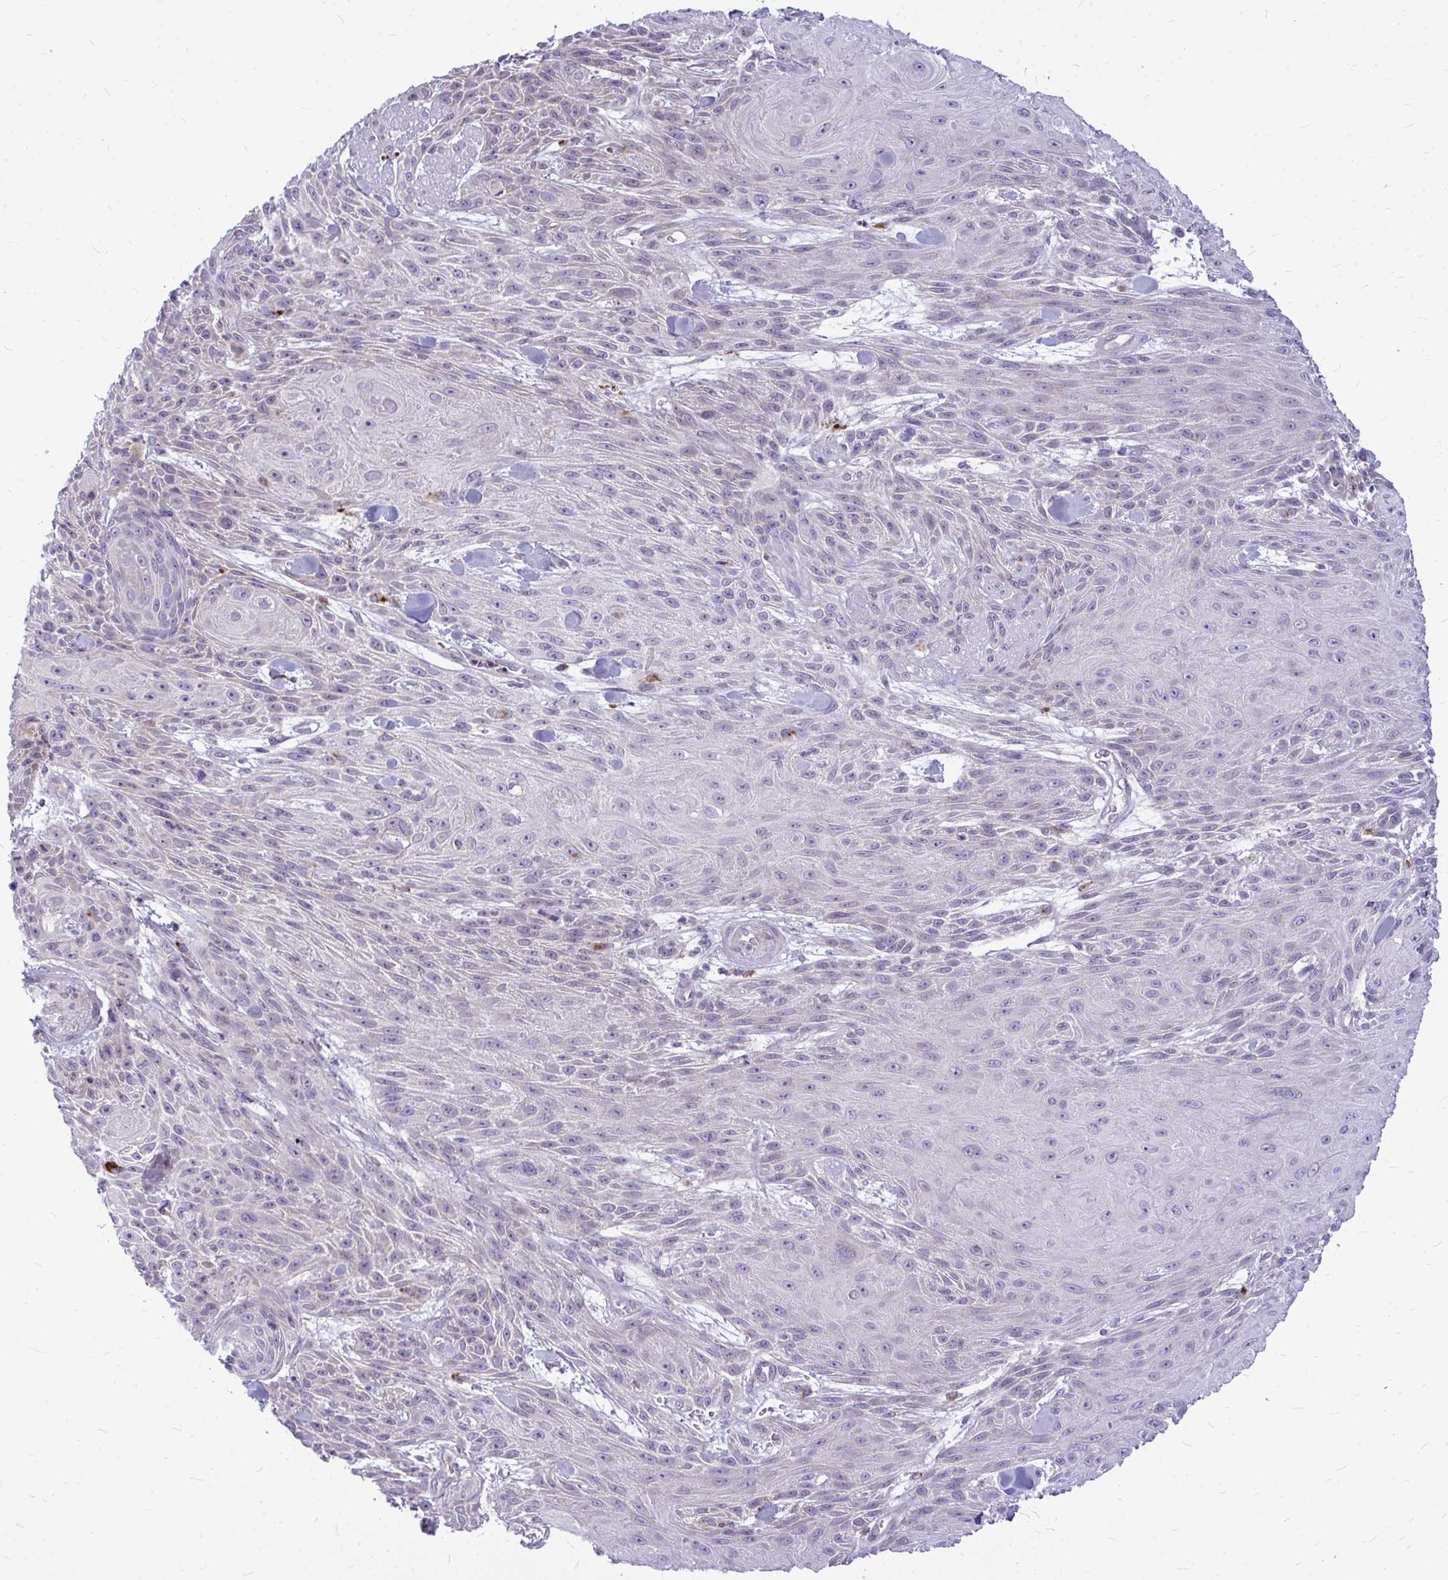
{"staining": {"intensity": "negative", "quantity": "none", "location": "none"}, "tissue": "skin cancer", "cell_type": "Tumor cells", "image_type": "cancer", "snomed": [{"axis": "morphology", "description": "Squamous cell carcinoma, NOS"}, {"axis": "topography", "description": "Skin"}], "caption": "Tumor cells are negative for brown protein staining in squamous cell carcinoma (skin).", "gene": "ZSCAN25", "patient": {"sex": "male", "age": 88}}